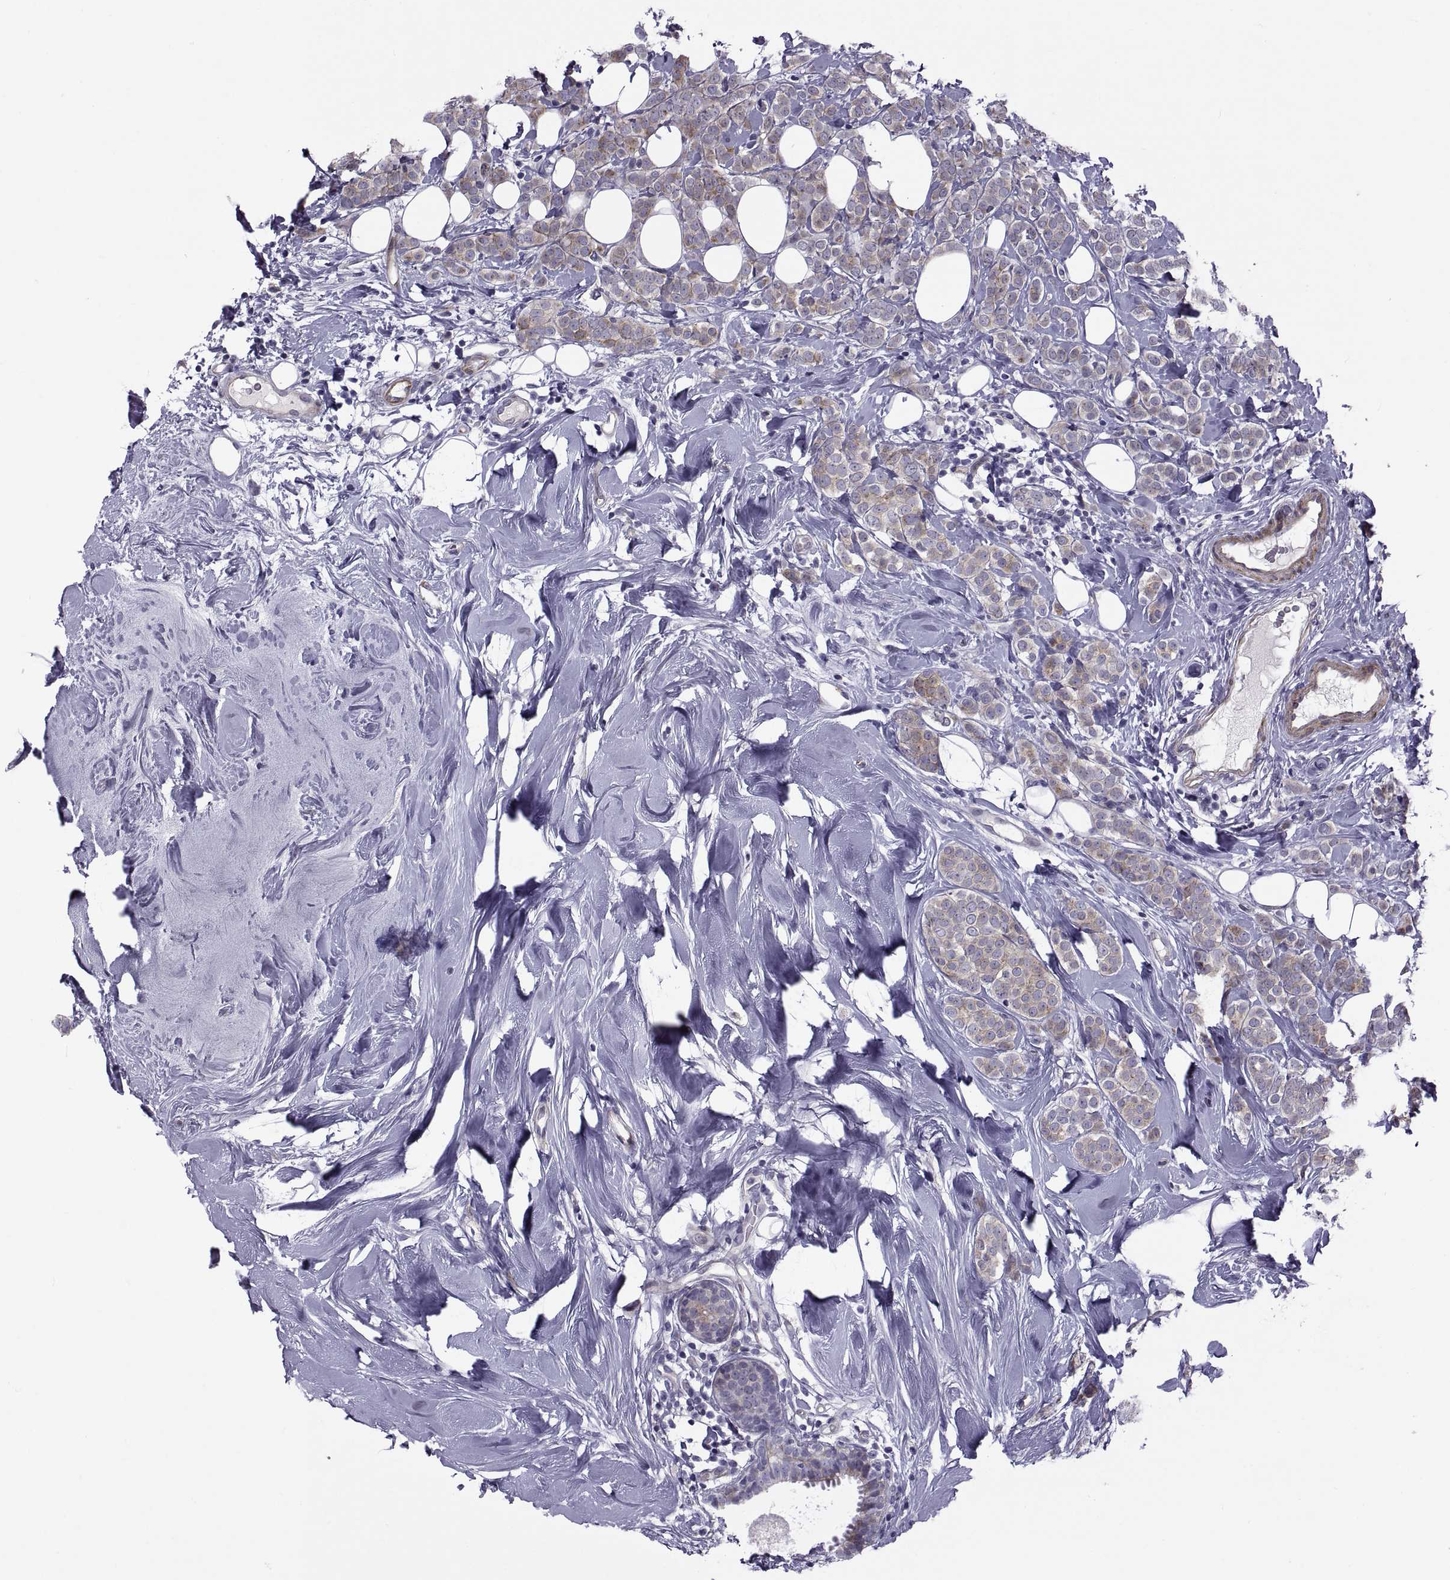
{"staining": {"intensity": "moderate", "quantity": "25%-75%", "location": "cytoplasmic/membranous"}, "tissue": "breast cancer", "cell_type": "Tumor cells", "image_type": "cancer", "snomed": [{"axis": "morphology", "description": "Lobular carcinoma"}, {"axis": "topography", "description": "Breast"}], "caption": "IHC of lobular carcinoma (breast) displays medium levels of moderate cytoplasmic/membranous positivity in about 25%-75% of tumor cells. The staining is performed using DAB brown chromogen to label protein expression. The nuclei are counter-stained blue using hematoxylin.", "gene": "TMEM158", "patient": {"sex": "female", "age": 49}}